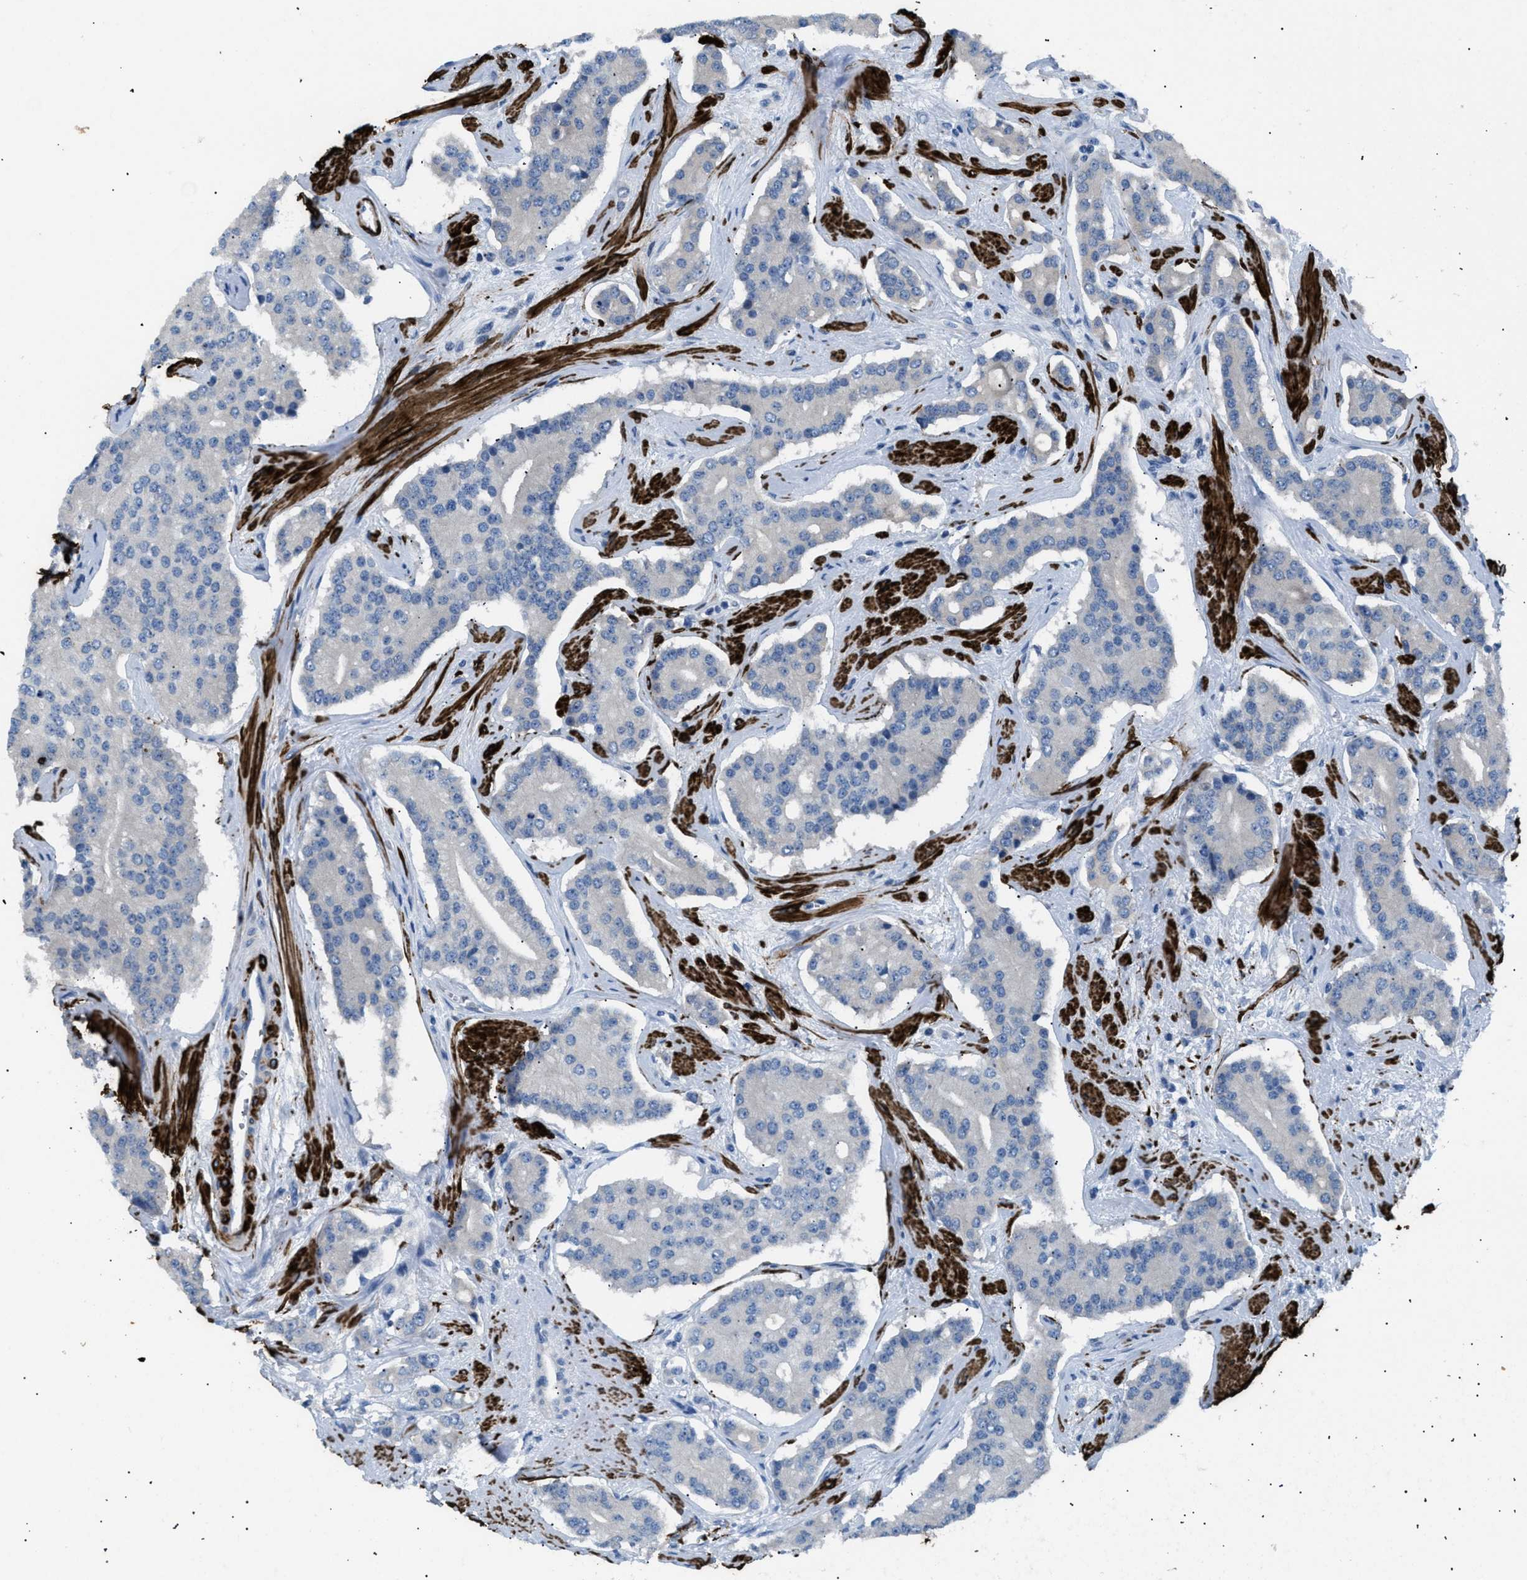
{"staining": {"intensity": "negative", "quantity": "none", "location": "none"}, "tissue": "prostate cancer", "cell_type": "Tumor cells", "image_type": "cancer", "snomed": [{"axis": "morphology", "description": "Adenocarcinoma, High grade"}, {"axis": "topography", "description": "Prostate"}], "caption": "Tumor cells are negative for protein expression in human high-grade adenocarcinoma (prostate).", "gene": "ICA1", "patient": {"sex": "male", "age": 71}}